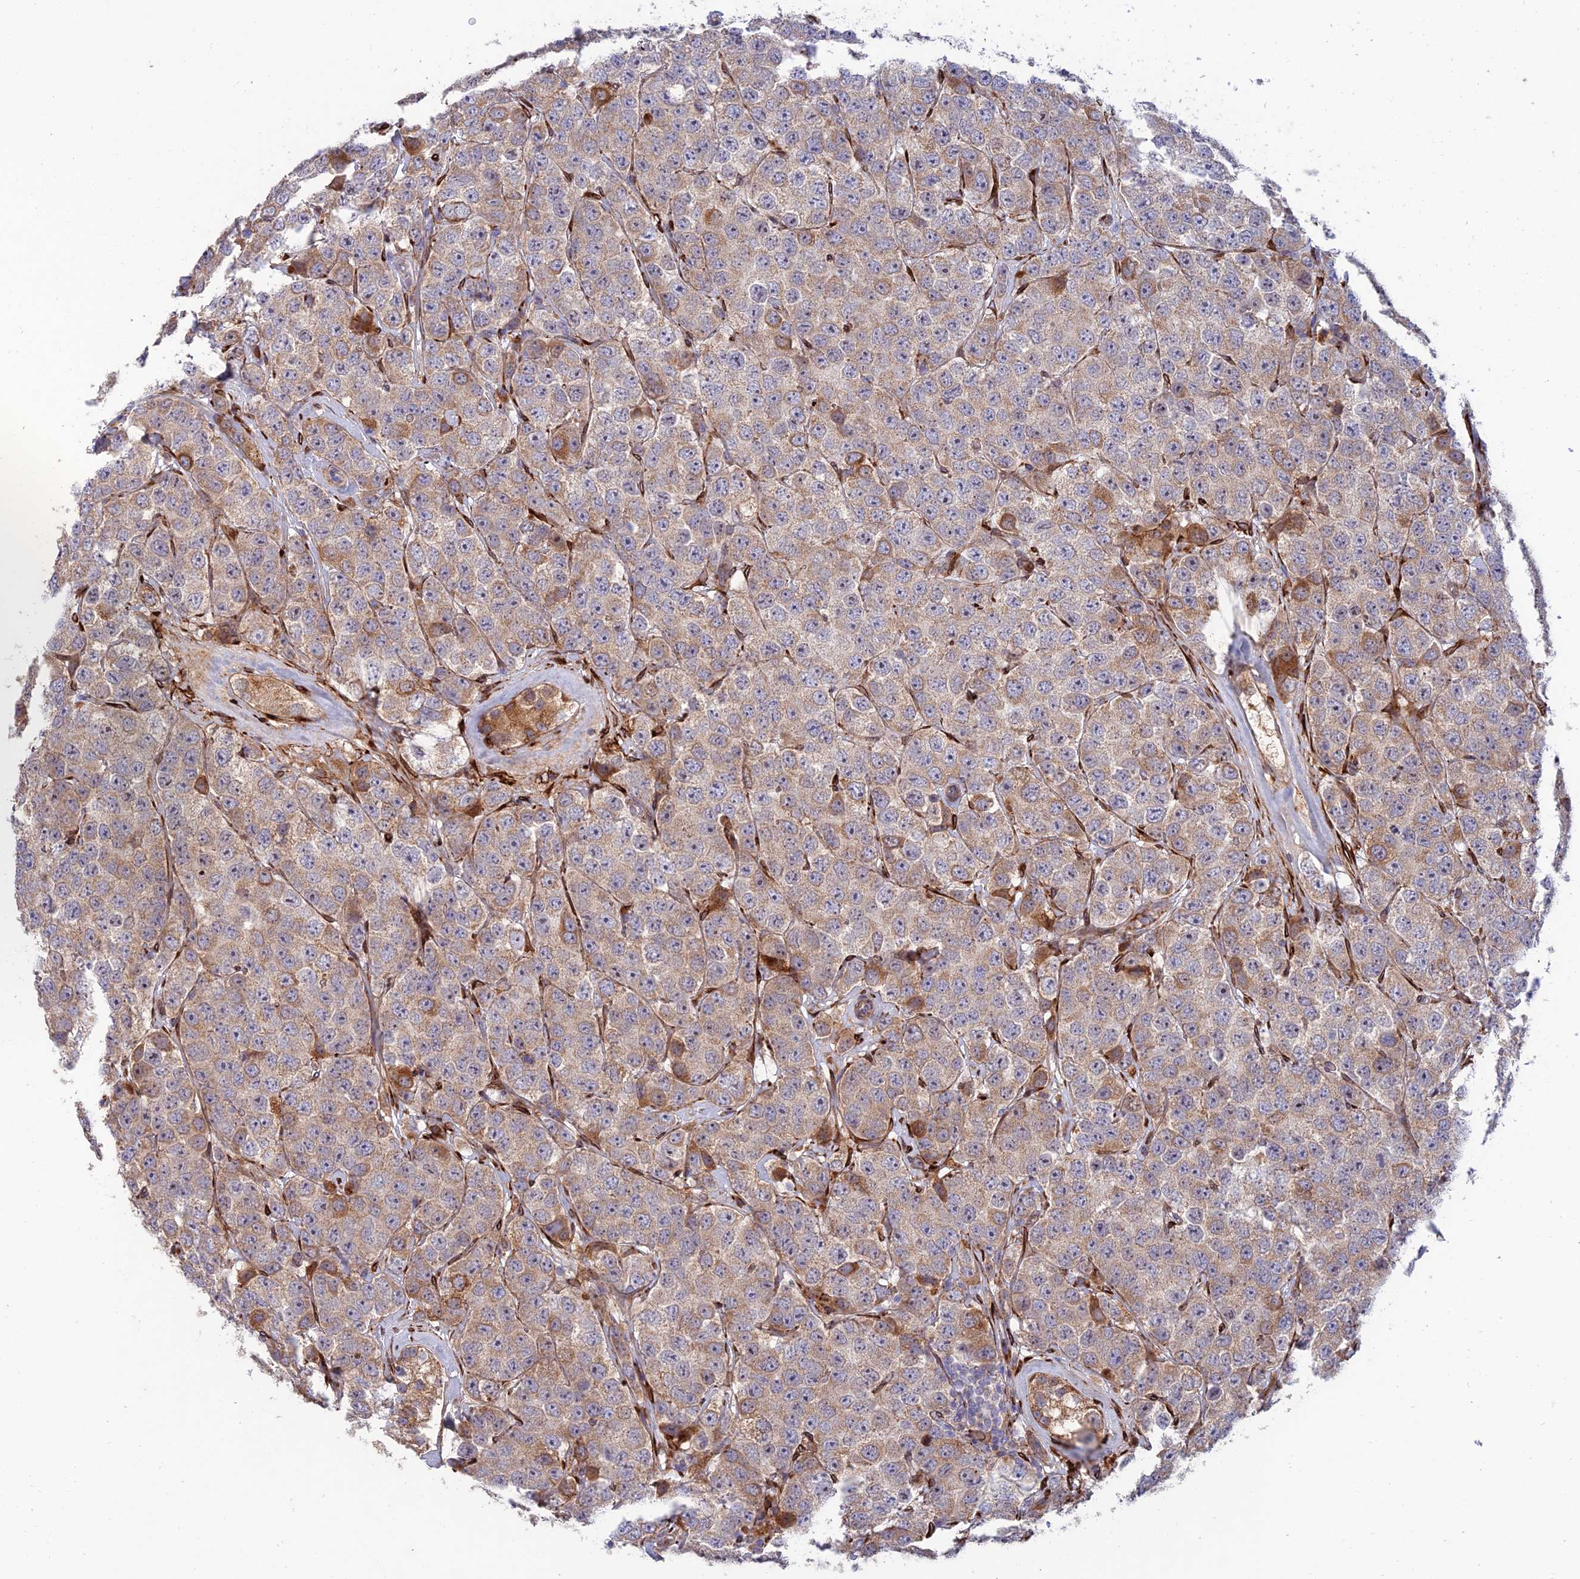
{"staining": {"intensity": "moderate", "quantity": "<25%", "location": "cytoplasmic/membranous"}, "tissue": "testis cancer", "cell_type": "Tumor cells", "image_type": "cancer", "snomed": [{"axis": "morphology", "description": "Seminoma, NOS"}, {"axis": "topography", "description": "Testis"}], "caption": "Seminoma (testis) was stained to show a protein in brown. There is low levels of moderate cytoplasmic/membranous staining in about <25% of tumor cells.", "gene": "RCN3", "patient": {"sex": "male", "age": 28}}